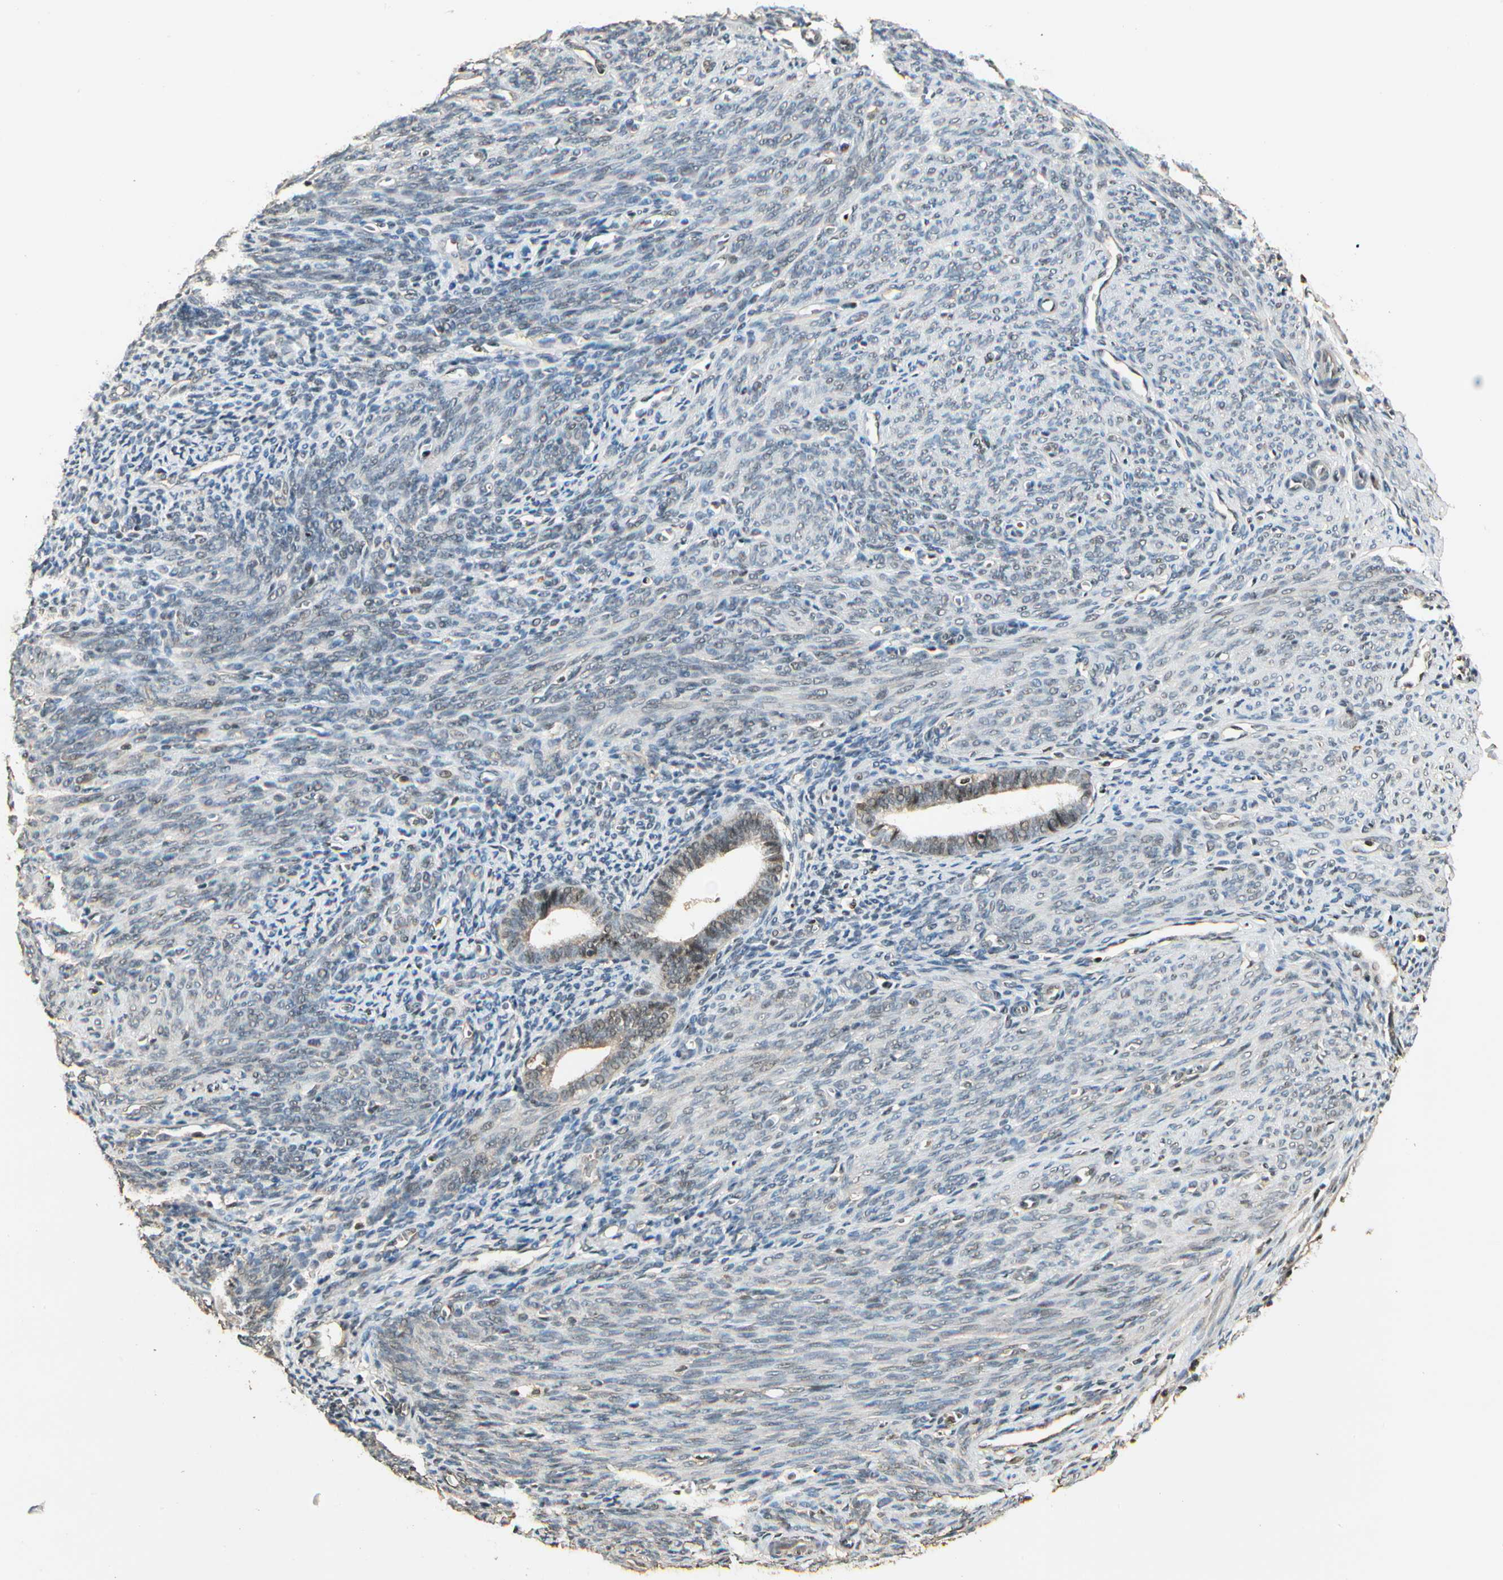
{"staining": {"intensity": "weak", "quantity": "25%-75%", "location": "nuclear"}, "tissue": "endometrium", "cell_type": "Cells in endometrial stroma", "image_type": "normal", "snomed": [{"axis": "morphology", "description": "Normal tissue, NOS"}, {"axis": "topography", "description": "Uterus"}], "caption": "A low amount of weak nuclear staining is present in approximately 25%-75% of cells in endometrial stroma in unremarkable endometrium. (Stains: DAB (3,3'-diaminobenzidine) in brown, nuclei in blue, Microscopy: brightfield microscopy at high magnification).", "gene": "RBM25", "patient": {"sex": "female", "age": 83}}